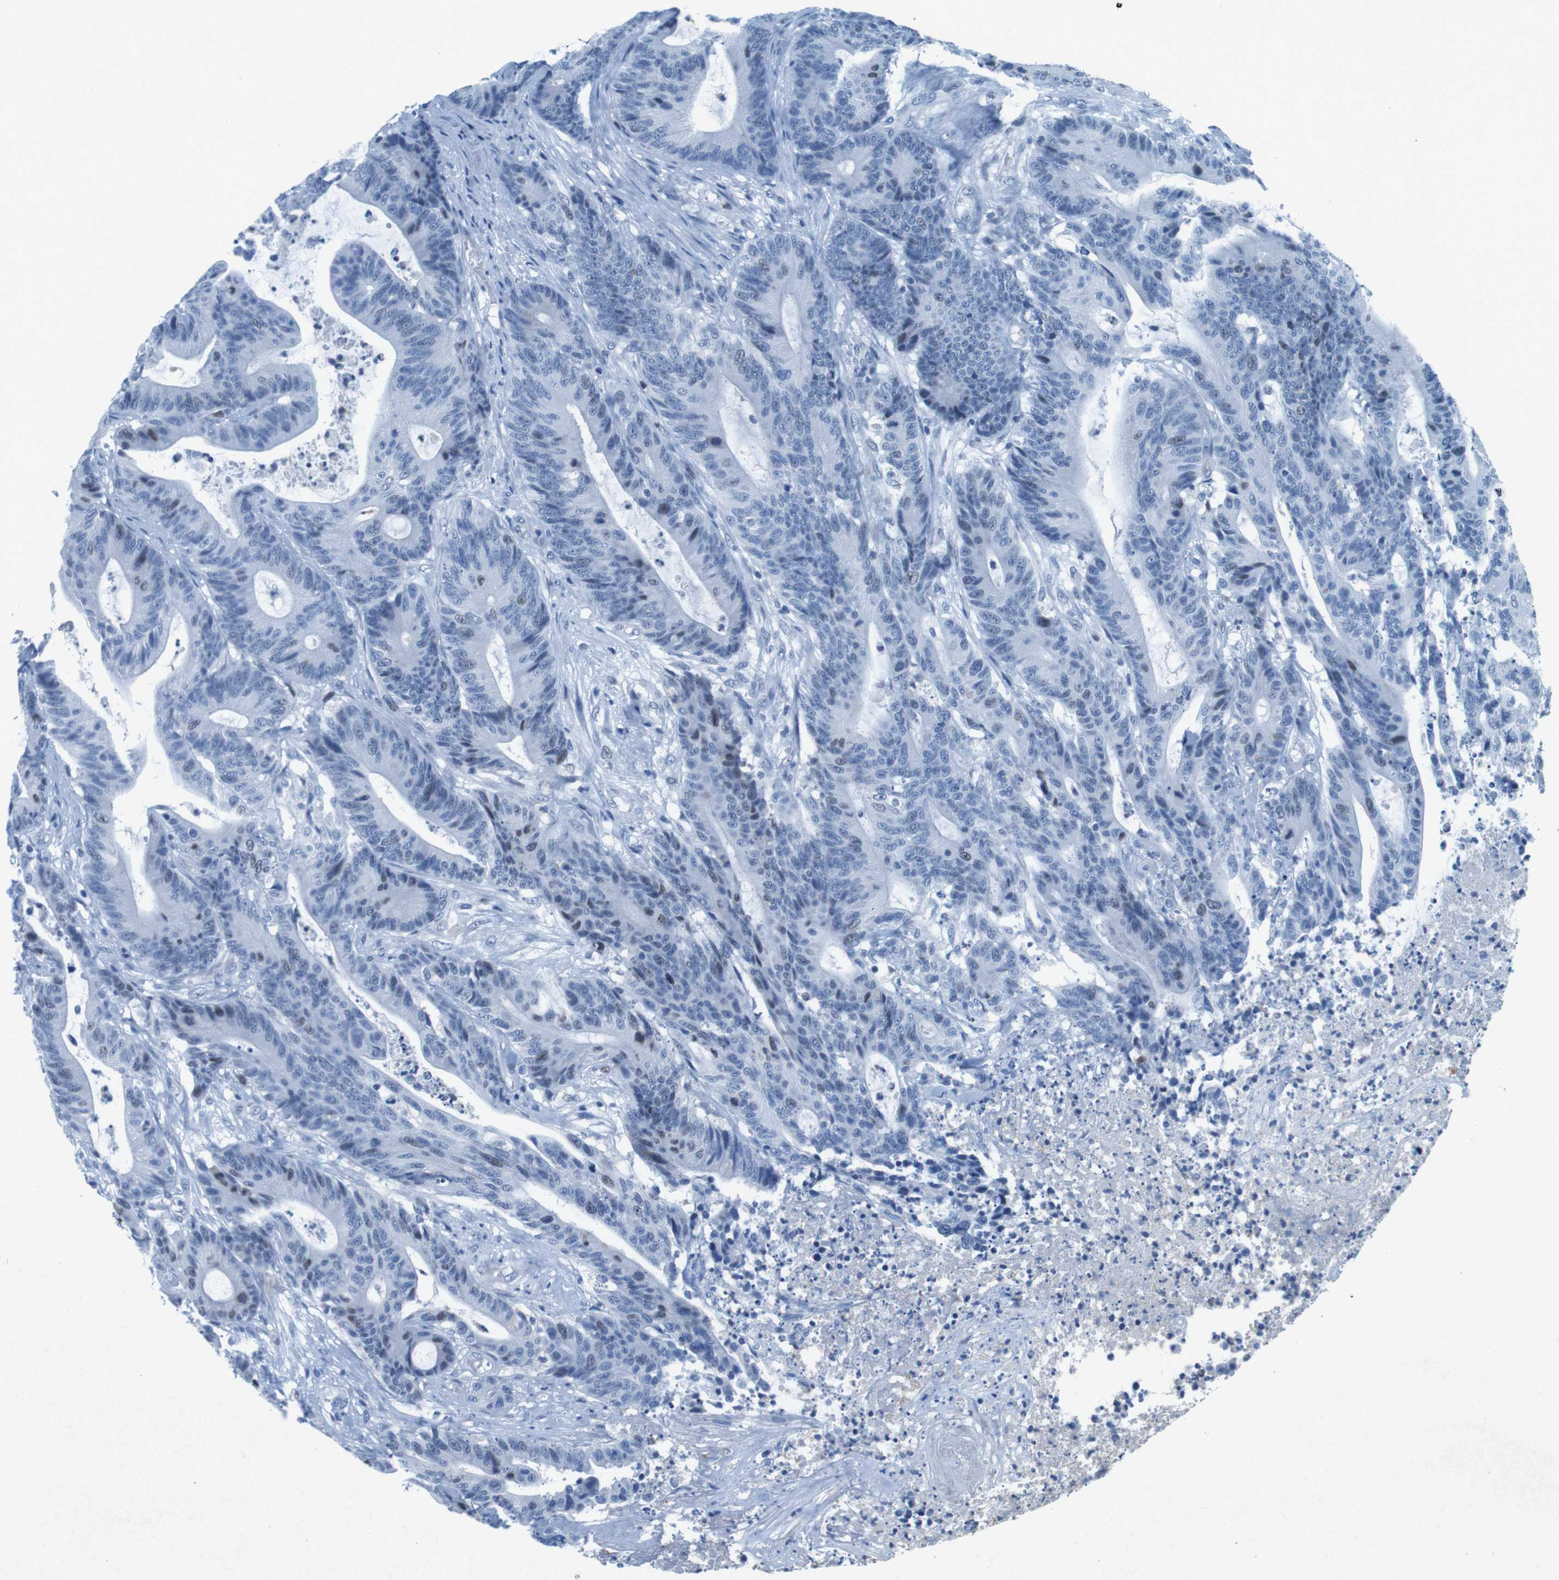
{"staining": {"intensity": "weak", "quantity": "<25%", "location": "nuclear"}, "tissue": "colorectal cancer", "cell_type": "Tumor cells", "image_type": "cancer", "snomed": [{"axis": "morphology", "description": "Adenocarcinoma, NOS"}, {"axis": "topography", "description": "Colon"}], "caption": "Immunohistochemistry (IHC) histopathology image of neoplastic tissue: human colorectal cancer (adenocarcinoma) stained with DAB shows no significant protein staining in tumor cells. Brightfield microscopy of immunohistochemistry stained with DAB (3,3'-diaminobenzidine) (brown) and hematoxylin (blue), captured at high magnification.", "gene": "CTAG1B", "patient": {"sex": "female", "age": 84}}